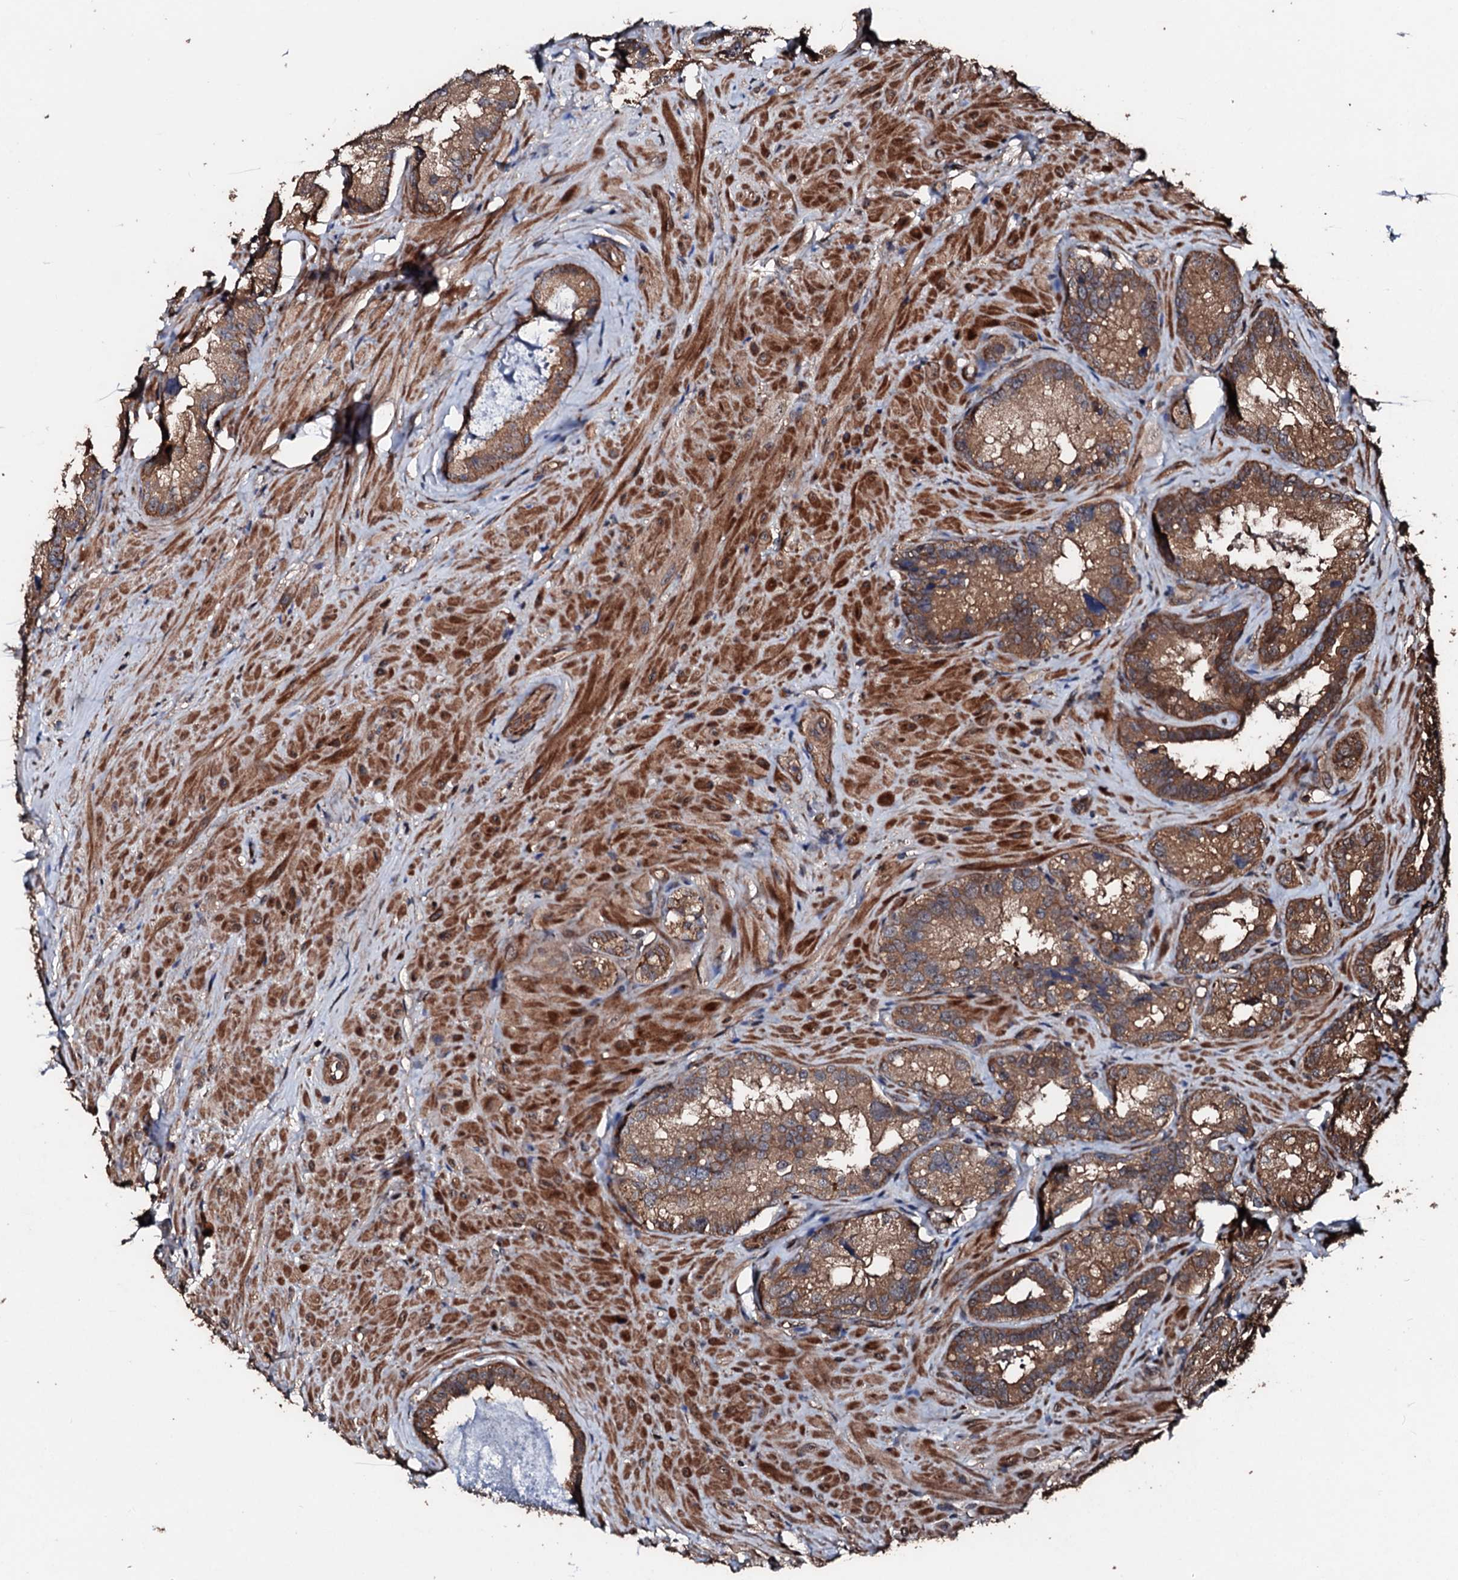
{"staining": {"intensity": "moderate", "quantity": ">75%", "location": "cytoplasmic/membranous"}, "tissue": "seminal vesicle", "cell_type": "Glandular cells", "image_type": "normal", "snomed": [{"axis": "morphology", "description": "Normal tissue, NOS"}, {"axis": "topography", "description": "Seminal veicle"}, {"axis": "topography", "description": "Peripheral nerve tissue"}], "caption": "Brown immunohistochemical staining in normal human seminal vesicle shows moderate cytoplasmic/membranous positivity in approximately >75% of glandular cells. (DAB = brown stain, brightfield microscopy at high magnification).", "gene": "KIF18A", "patient": {"sex": "male", "age": 67}}